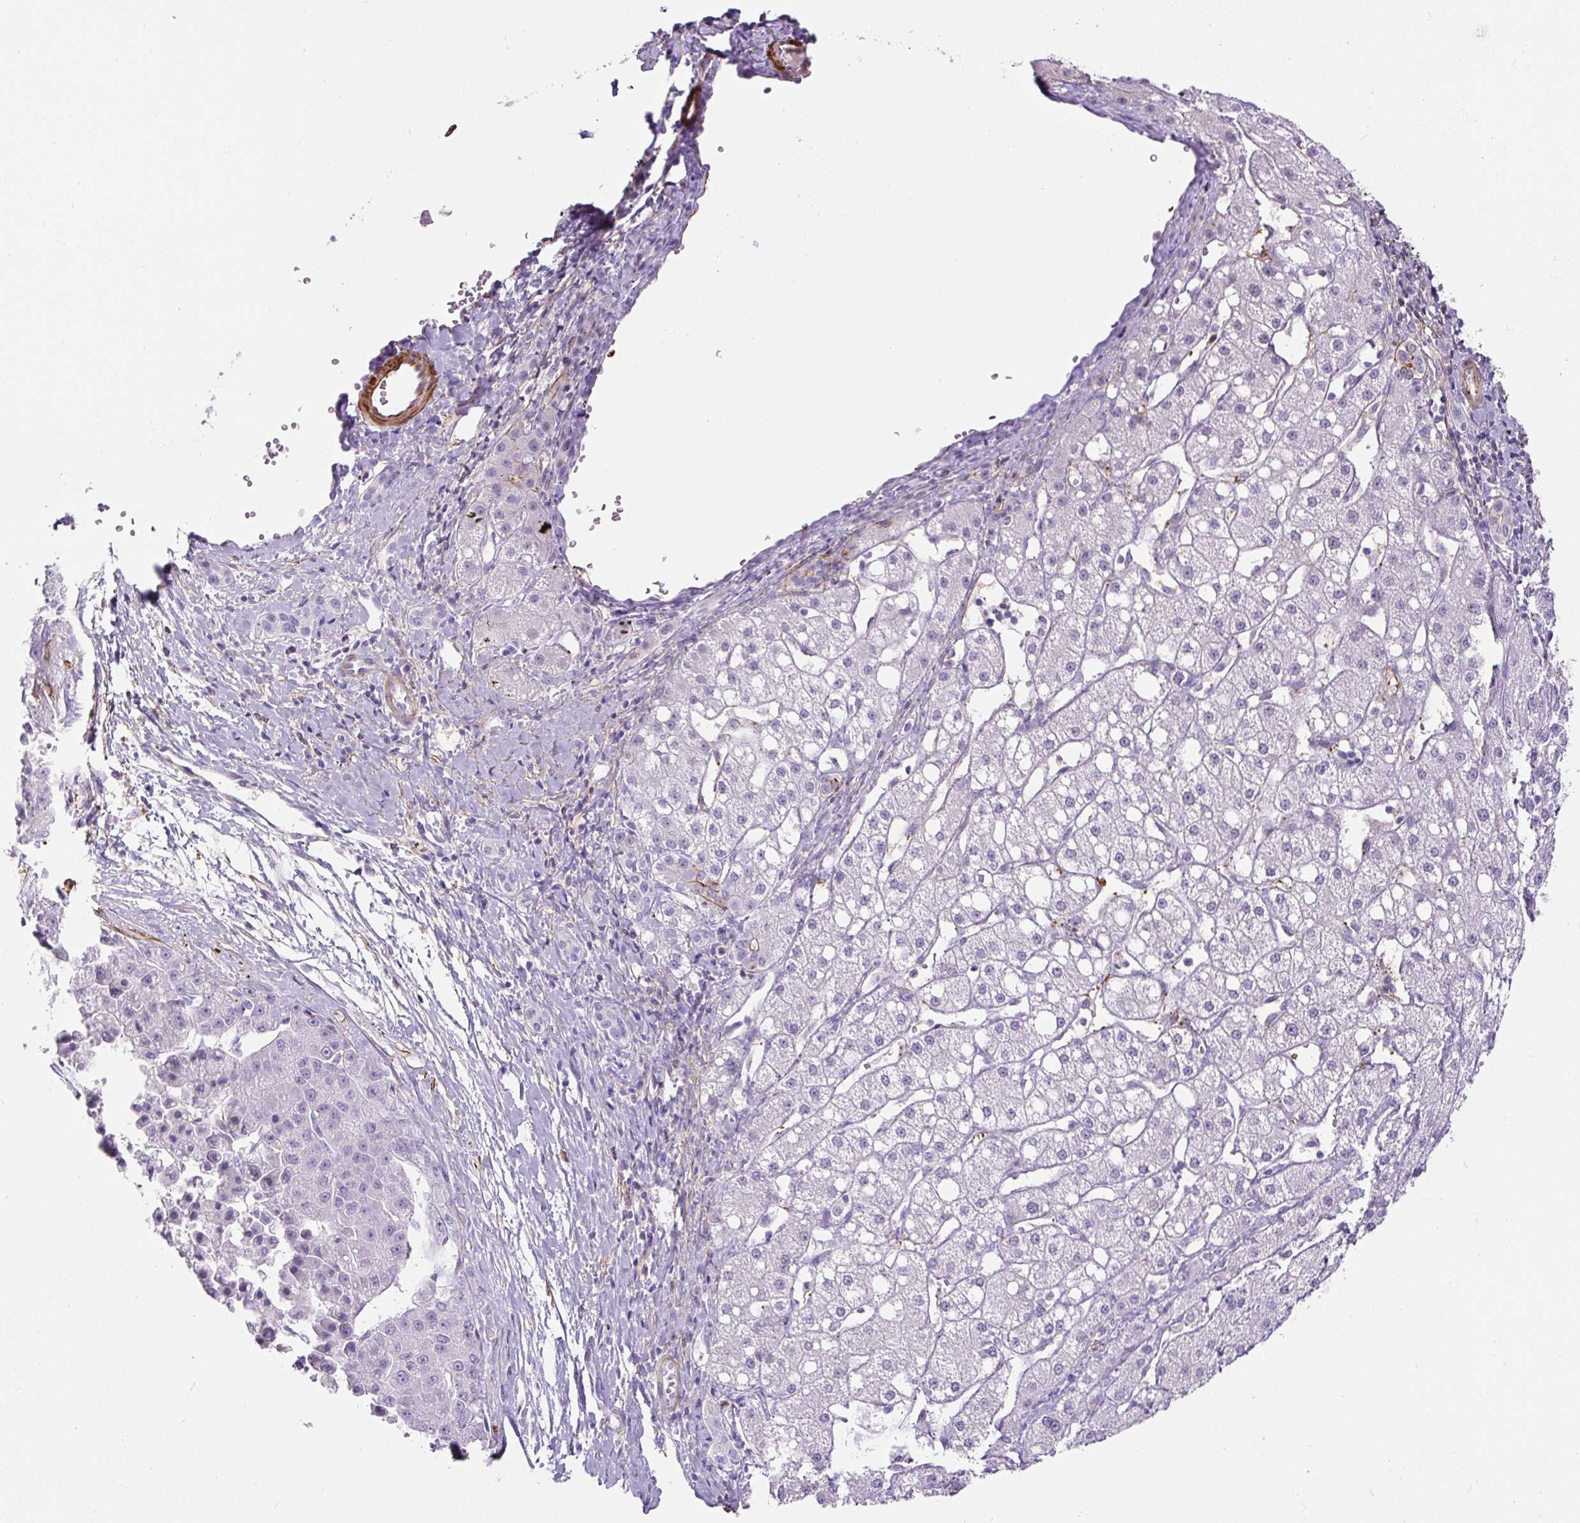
{"staining": {"intensity": "negative", "quantity": "none", "location": "none"}, "tissue": "liver cancer", "cell_type": "Tumor cells", "image_type": "cancer", "snomed": [{"axis": "morphology", "description": "Carcinoma, Hepatocellular, NOS"}, {"axis": "topography", "description": "Liver"}], "caption": "High power microscopy micrograph of an immunohistochemistry image of liver hepatocellular carcinoma, revealing no significant positivity in tumor cells.", "gene": "B3GALT5", "patient": {"sex": "male", "age": 67}}